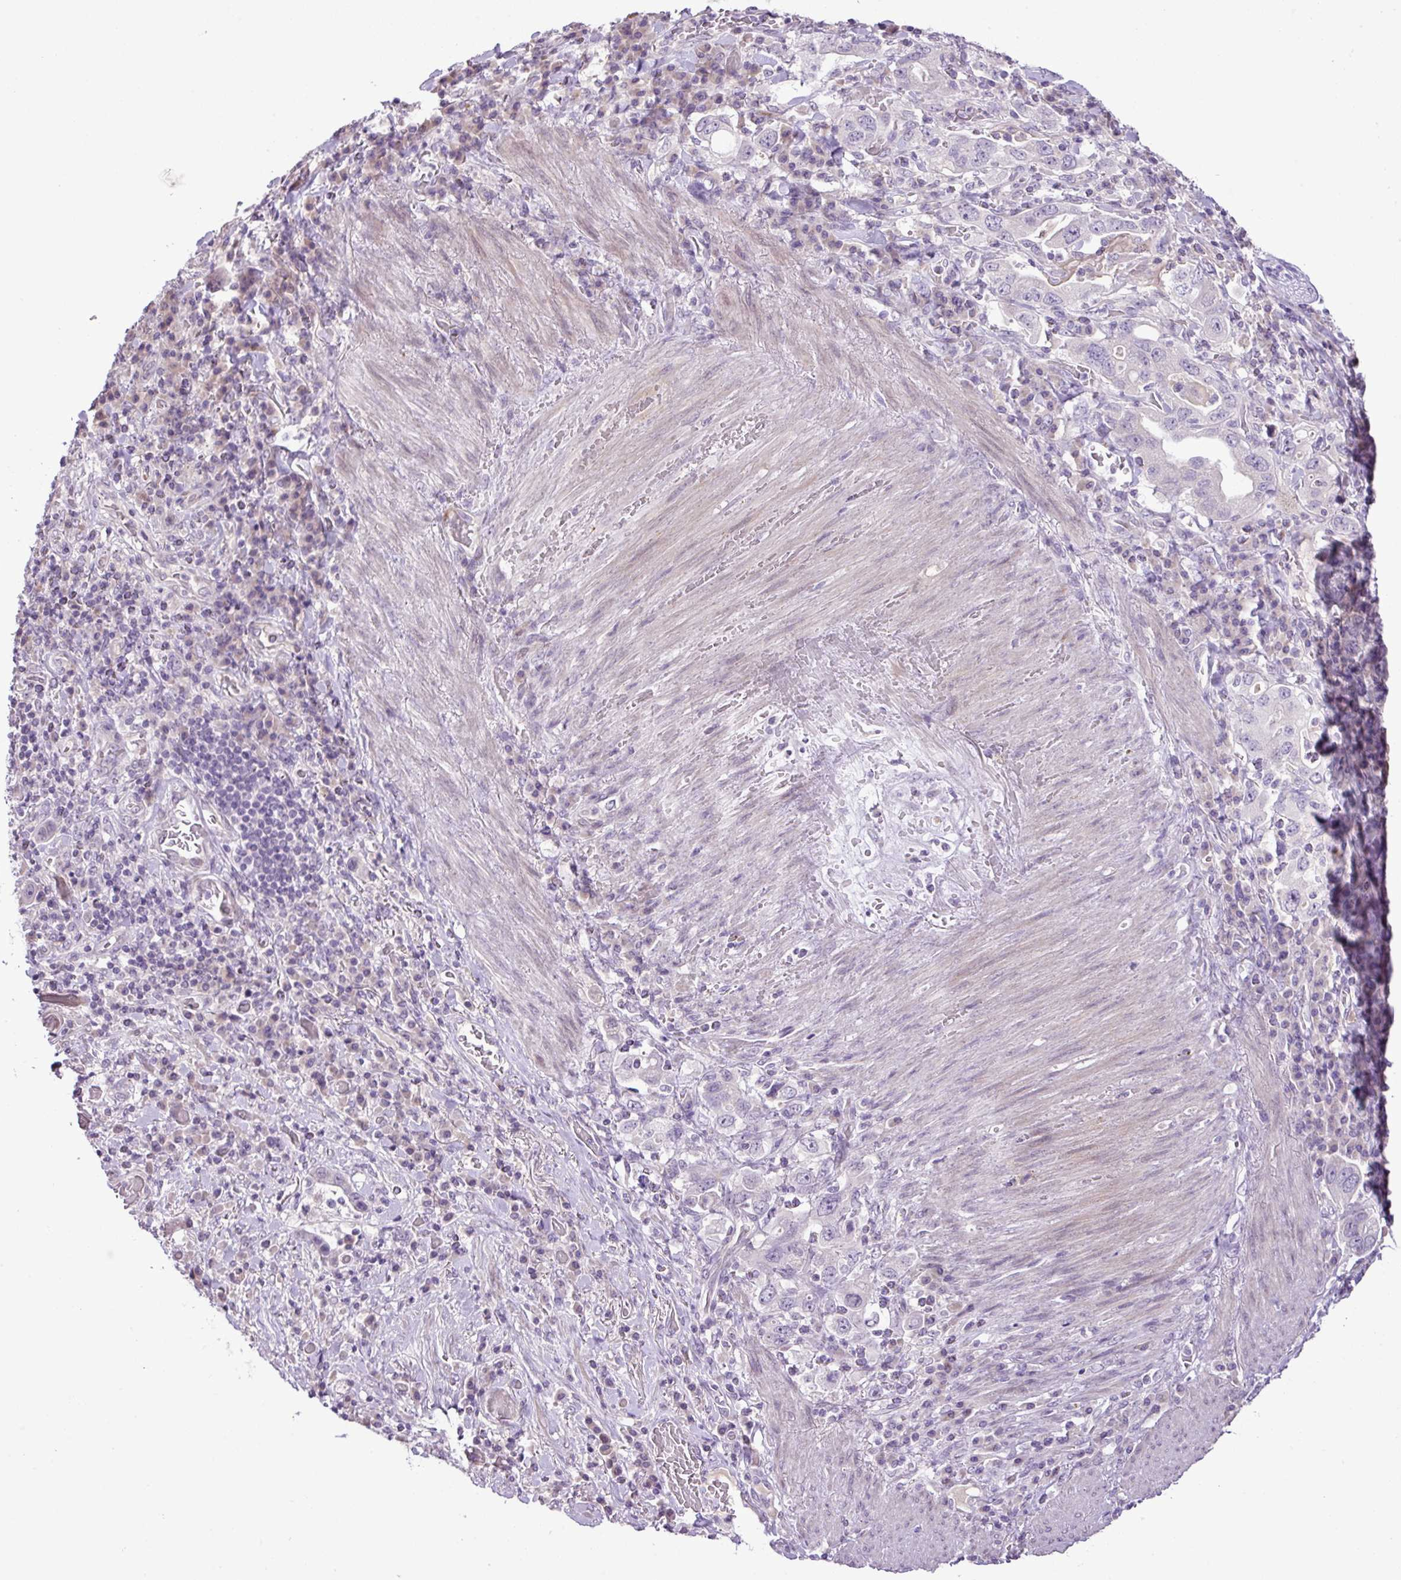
{"staining": {"intensity": "negative", "quantity": "none", "location": "none"}, "tissue": "stomach cancer", "cell_type": "Tumor cells", "image_type": "cancer", "snomed": [{"axis": "morphology", "description": "Adenocarcinoma, NOS"}, {"axis": "topography", "description": "Stomach, upper"}, {"axis": "topography", "description": "Stomach"}], "caption": "Immunohistochemistry image of neoplastic tissue: stomach cancer (adenocarcinoma) stained with DAB shows no significant protein staining in tumor cells.", "gene": "DNAJB13", "patient": {"sex": "male", "age": 62}}